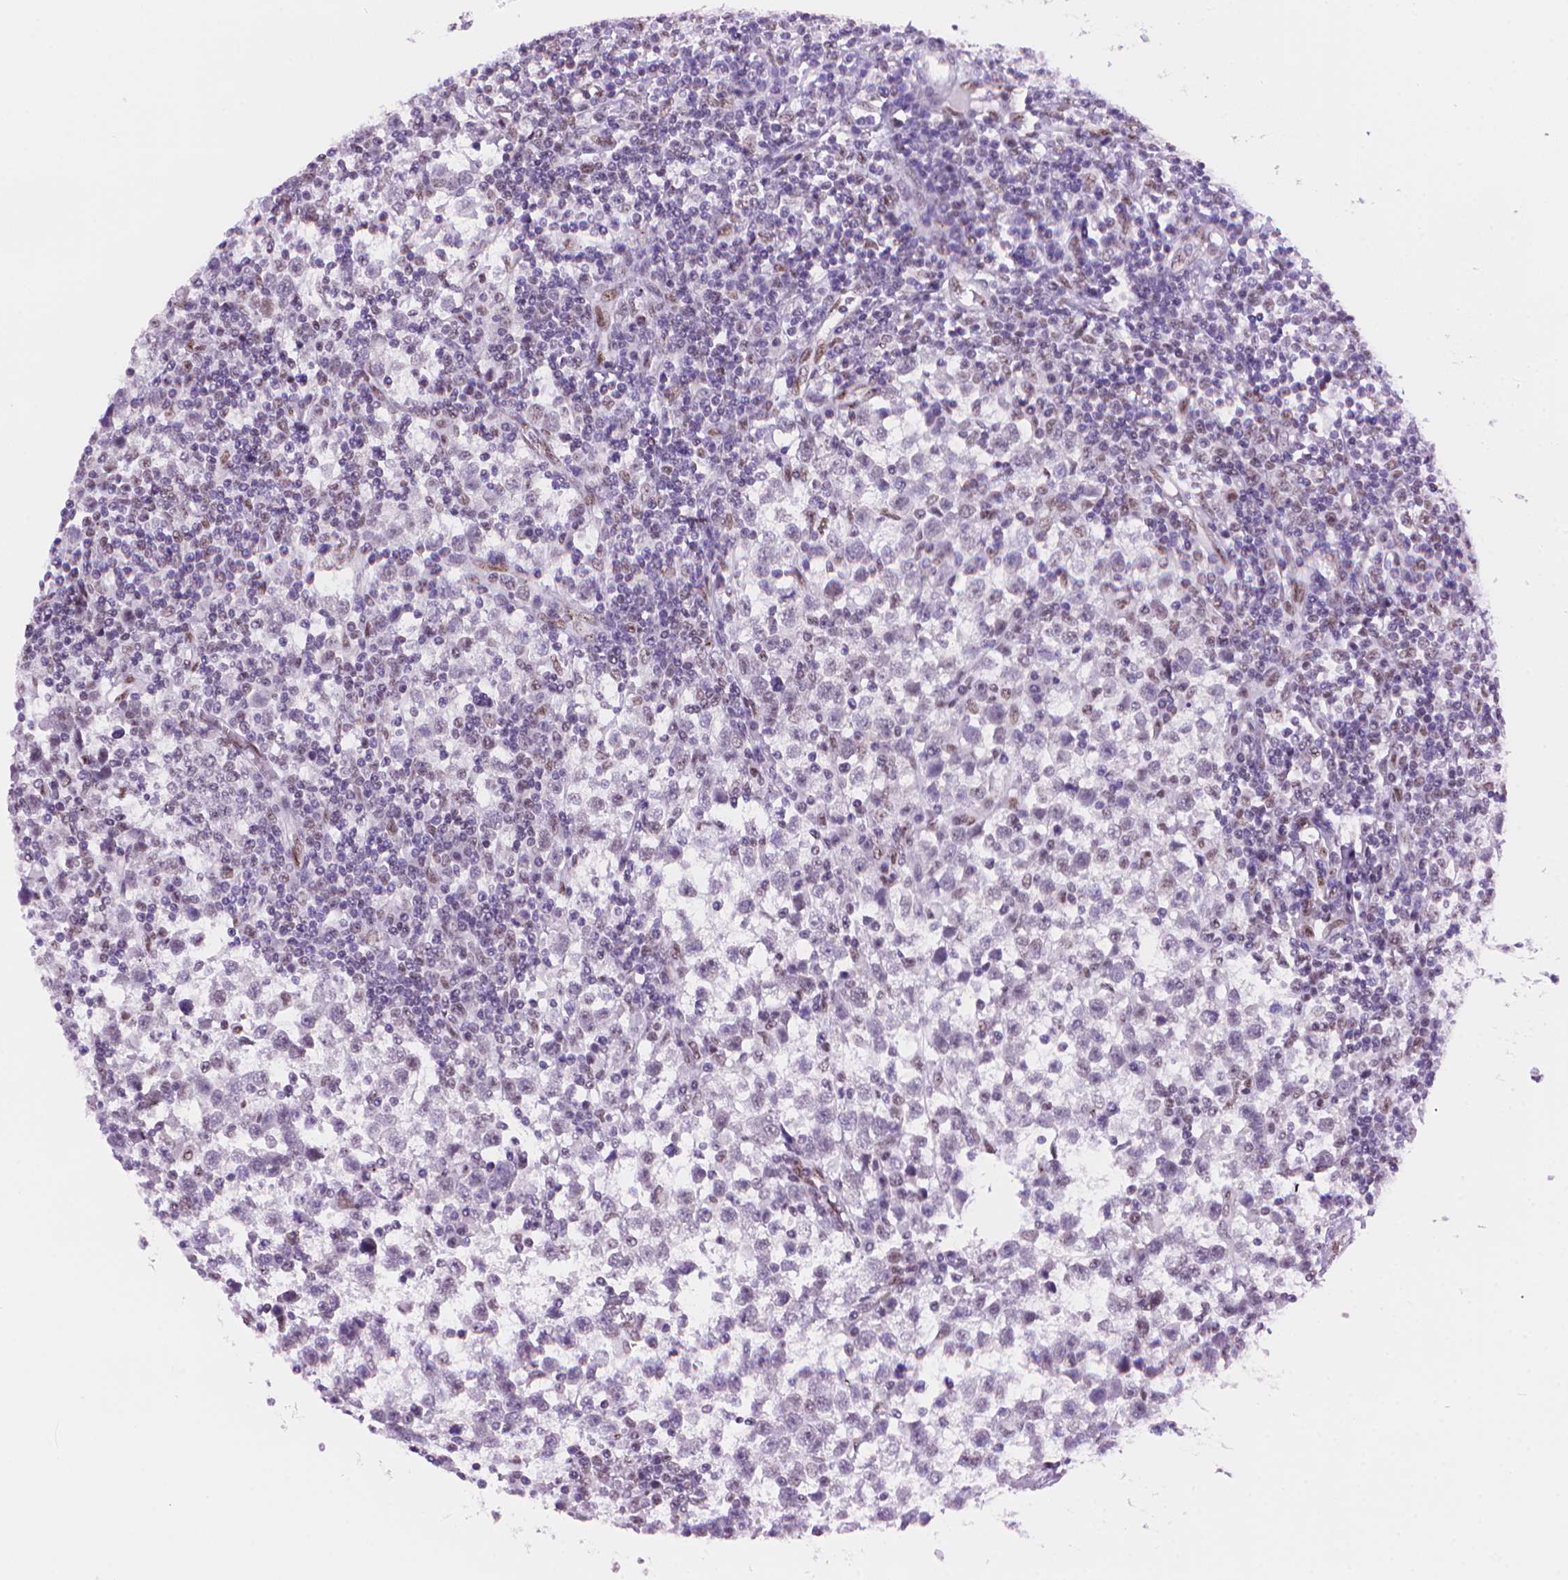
{"staining": {"intensity": "negative", "quantity": "none", "location": "none"}, "tissue": "testis cancer", "cell_type": "Tumor cells", "image_type": "cancer", "snomed": [{"axis": "morphology", "description": "Seminoma, NOS"}, {"axis": "topography", "description": "Testis"}], "caption": "Immunohistochemistry (IHC) image of neoplastic tissue: testis seminoma stained with DAB (3,3'-diaminobenzidine) exhibits no significant protein staining in tumor cells. (Immunohistochemistry, brightfield microscopy, high magnification).", "gene": "UBN1", "patient": {"sex": "male", "age": 34}}